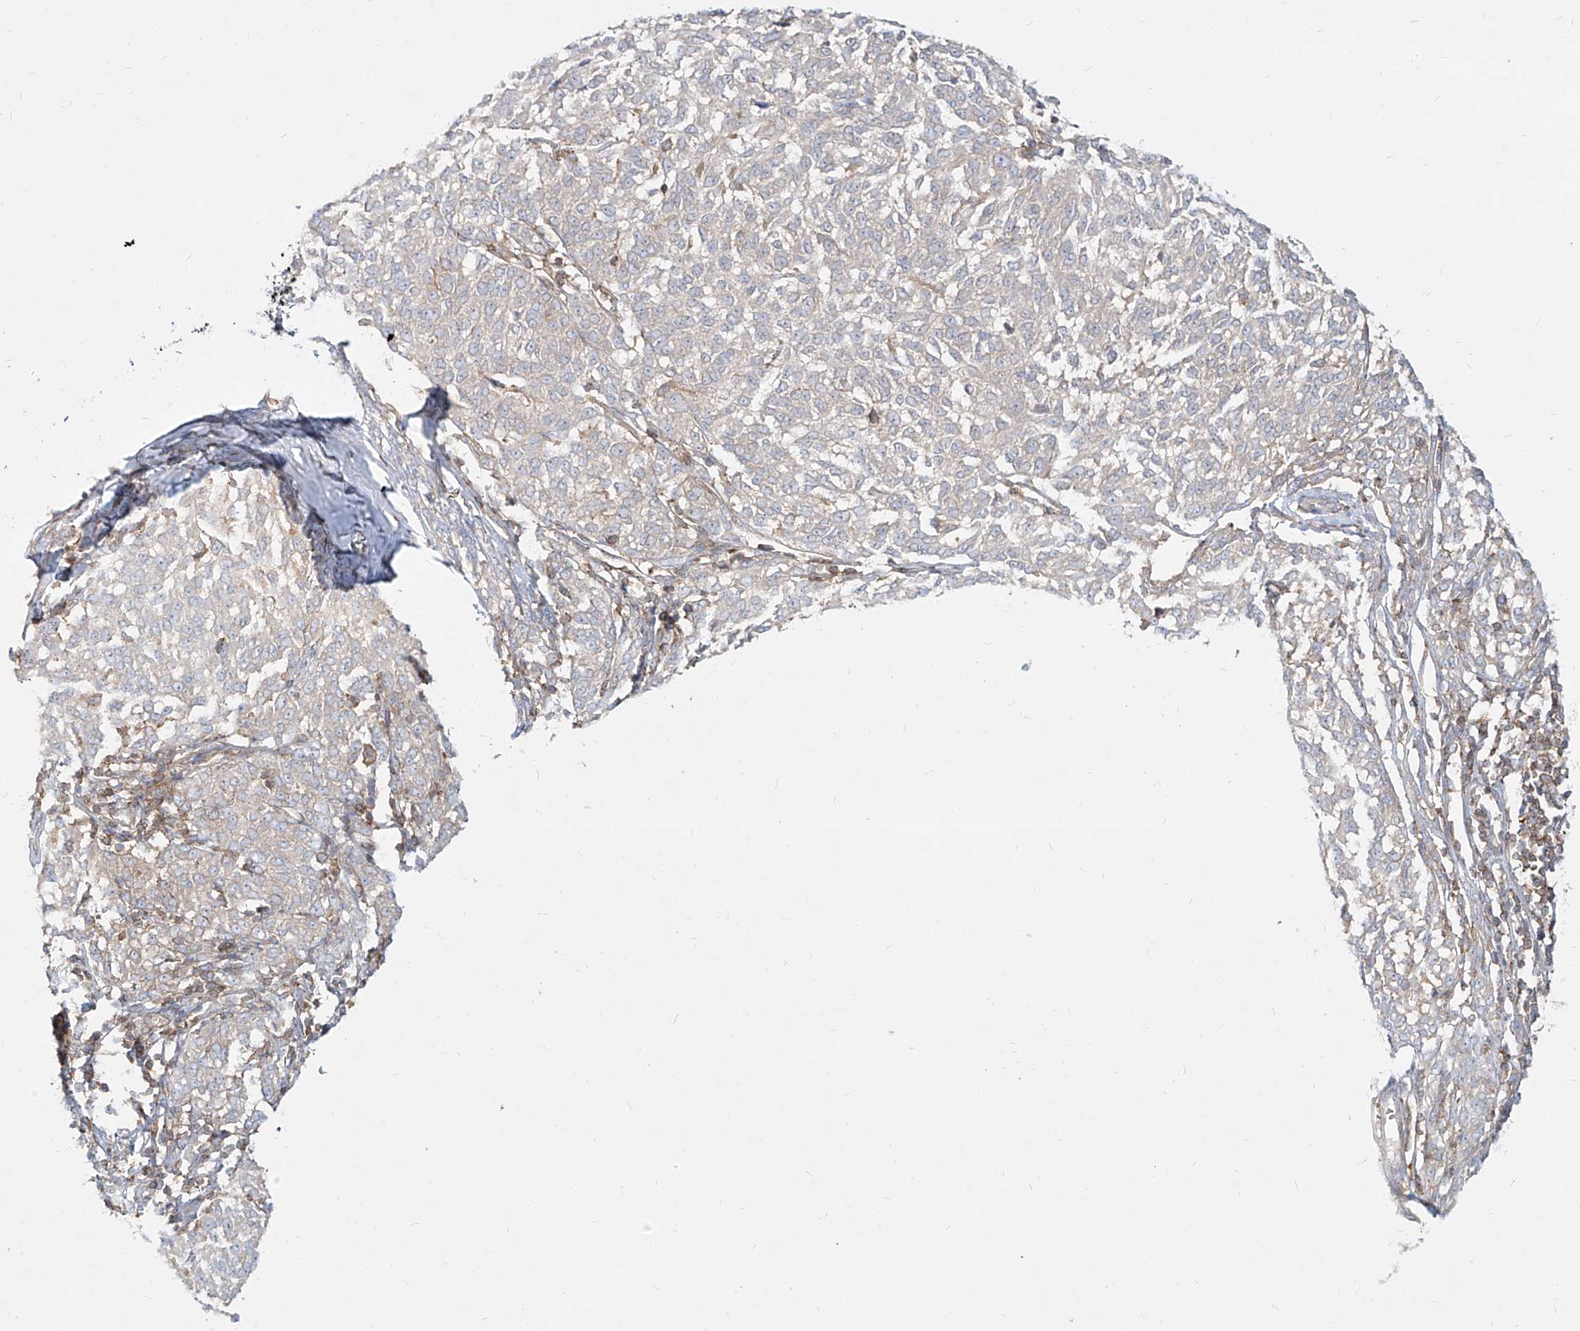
{"staining": {"intensity": "negative", "quantity": "none", "location": "none"}, "tissue": "melanoma", "cell_type": "Tumor cells", "image_type": "cancer", "snomed": [{"axis": "morphology", "description": "Malignant melanoma, NOS"}, {"axis": "topography", "description": "Skin"}], "caption": "Immunohistochemistry (IHC) photomicrograph of neoplastic tissue: human melanoma stained with DAB (3,3'-diaminobenzidine) demonstrates no significant protein expression in tumor cells. Nuclei are stained in blue.", "gene": "SLC2A12", "patient": {"sex": "female", "age": 72}}